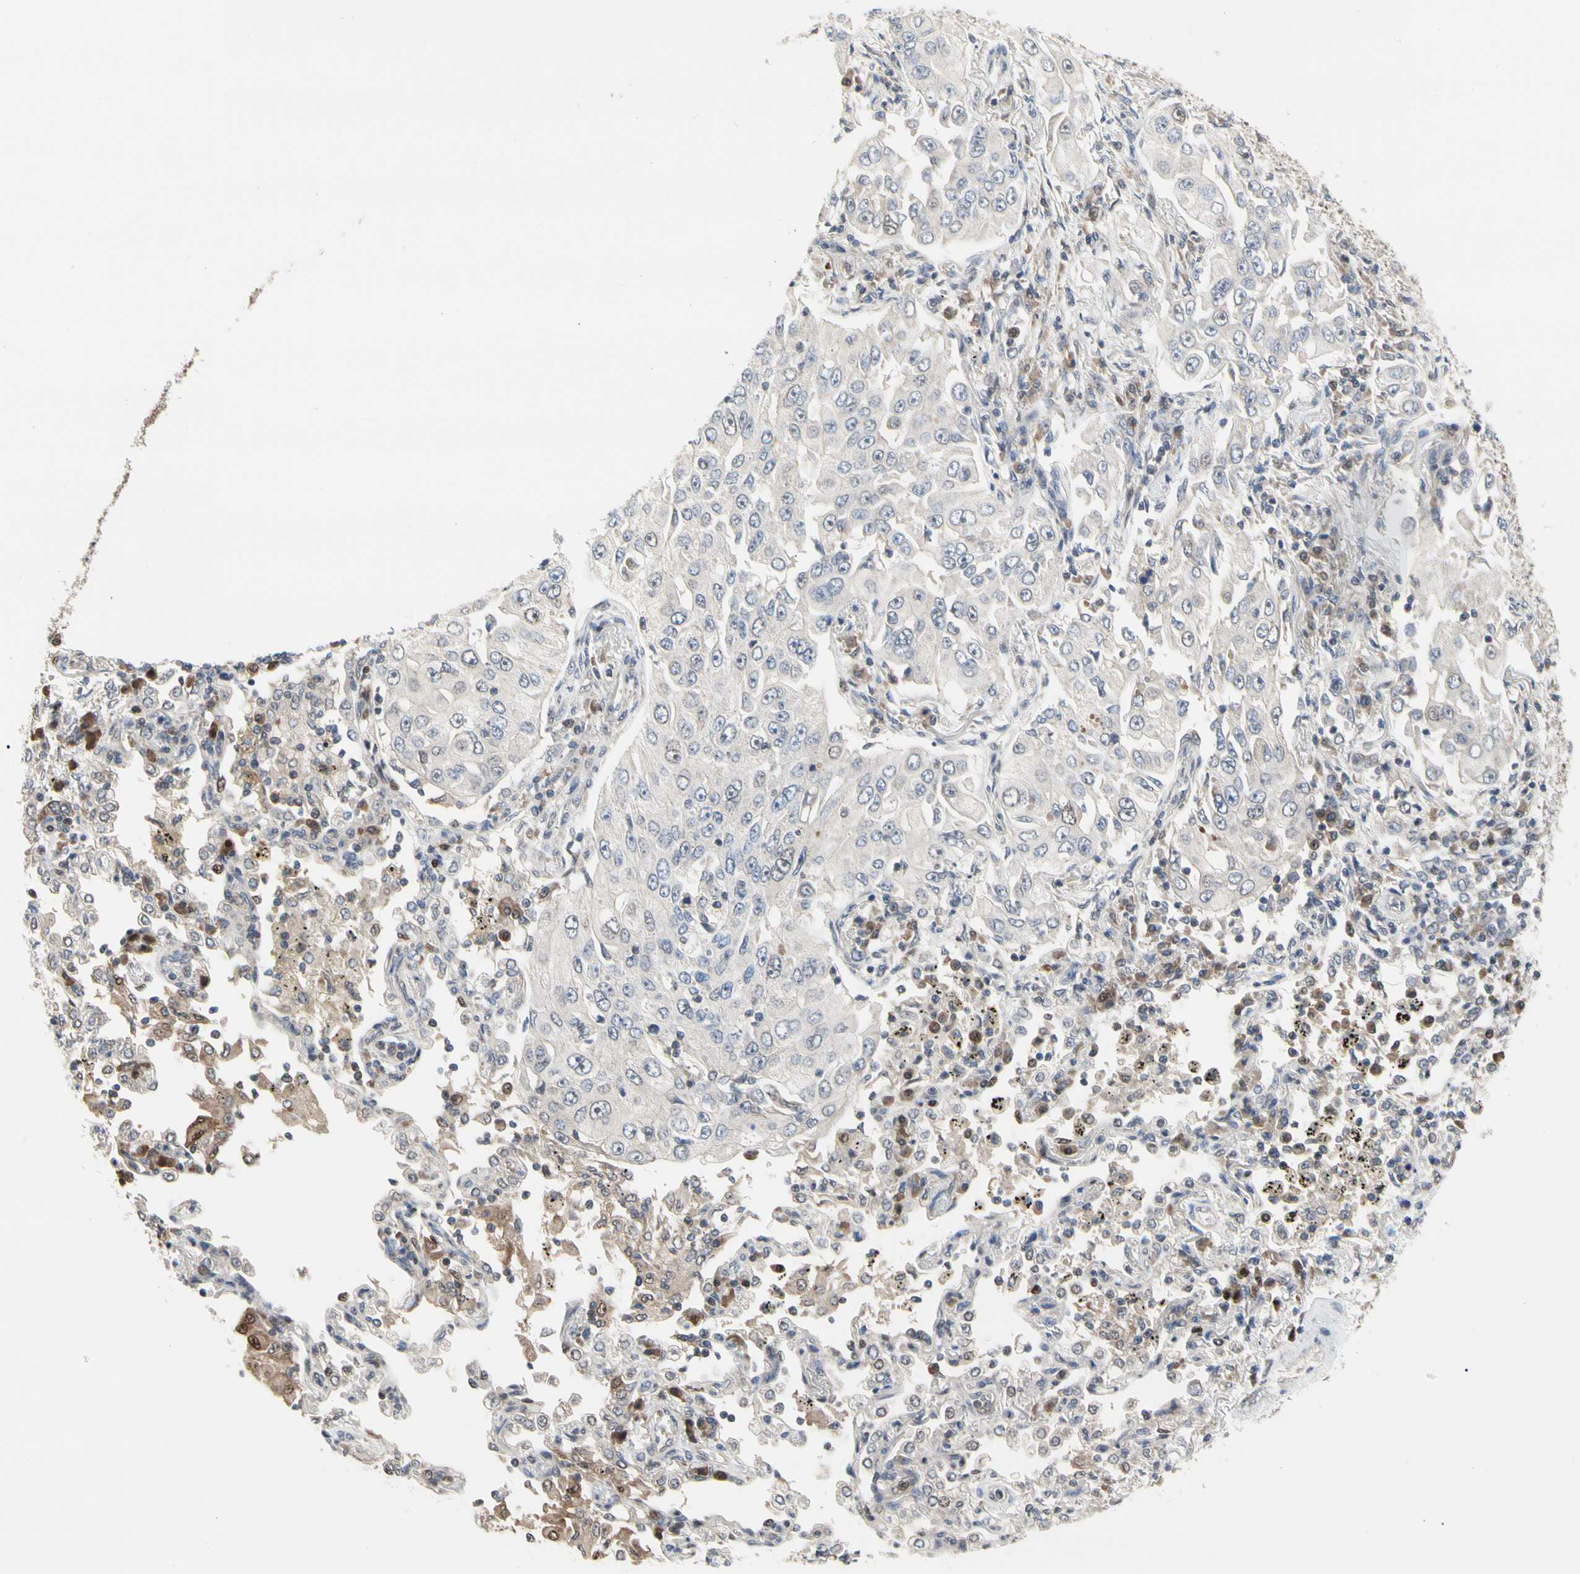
{"staining": {"intensity": "weak", "quantity": "25%-75%", "location": "cytoplasmic/membranous"}, "tissue": "lung cancer", "cell_type": "Tumor cells", "image_type": "cancer", "snomed": [{"axis": "morphology", "description": "Adenocarcinoma, NOS"}, {"axis": "topography", "description": "Lung"}], "caption": "Weak cytoplasmic/membranous protein staining is identified in approximately 25%-75% of tumor cells in lung adenocarcinoma.", "gene": "CDK5", "patient": {"sex": "male", "age": 84}}